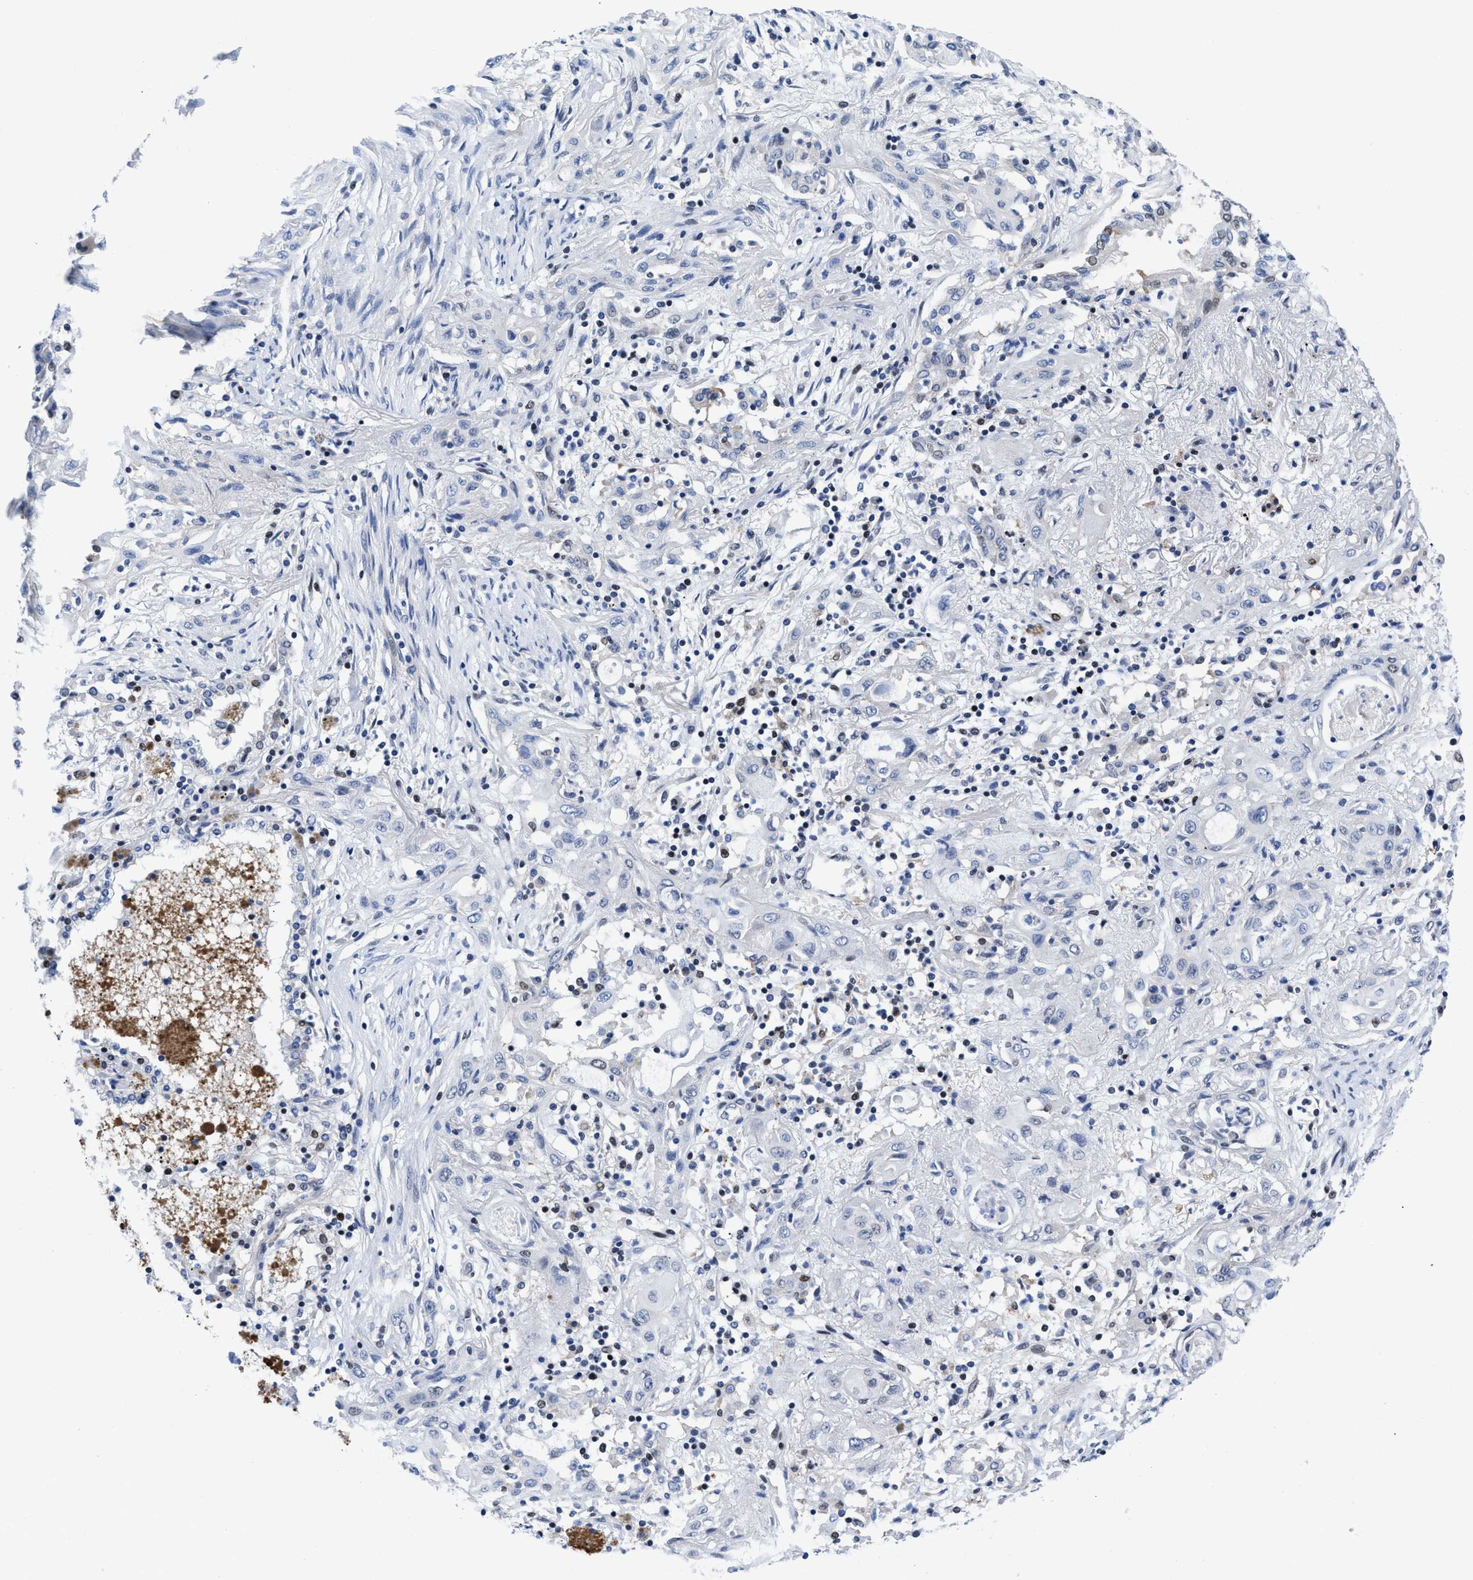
{"staining": {"intensity": "negative", "quantity": "none", "location": "none"}, "tissue": "lung cancer", "cell_type": "Tumor cells", "image_type": "cancer", "snomed": [{"axis": "morphology", "description": "Squamous cell carcinoma, NOS"}, {"axis": "topography", "description": "Lung"}], "caption": "Protein analysis of lung cancer shows no significant positivity in tumor cells. (DAB (3,3'-diaminobenzidine) immunohistochemistry visualized using brightfield microscopy, high magnification).", "gene": "WDR81", "patient": {"sex": "female", "age": 47}}